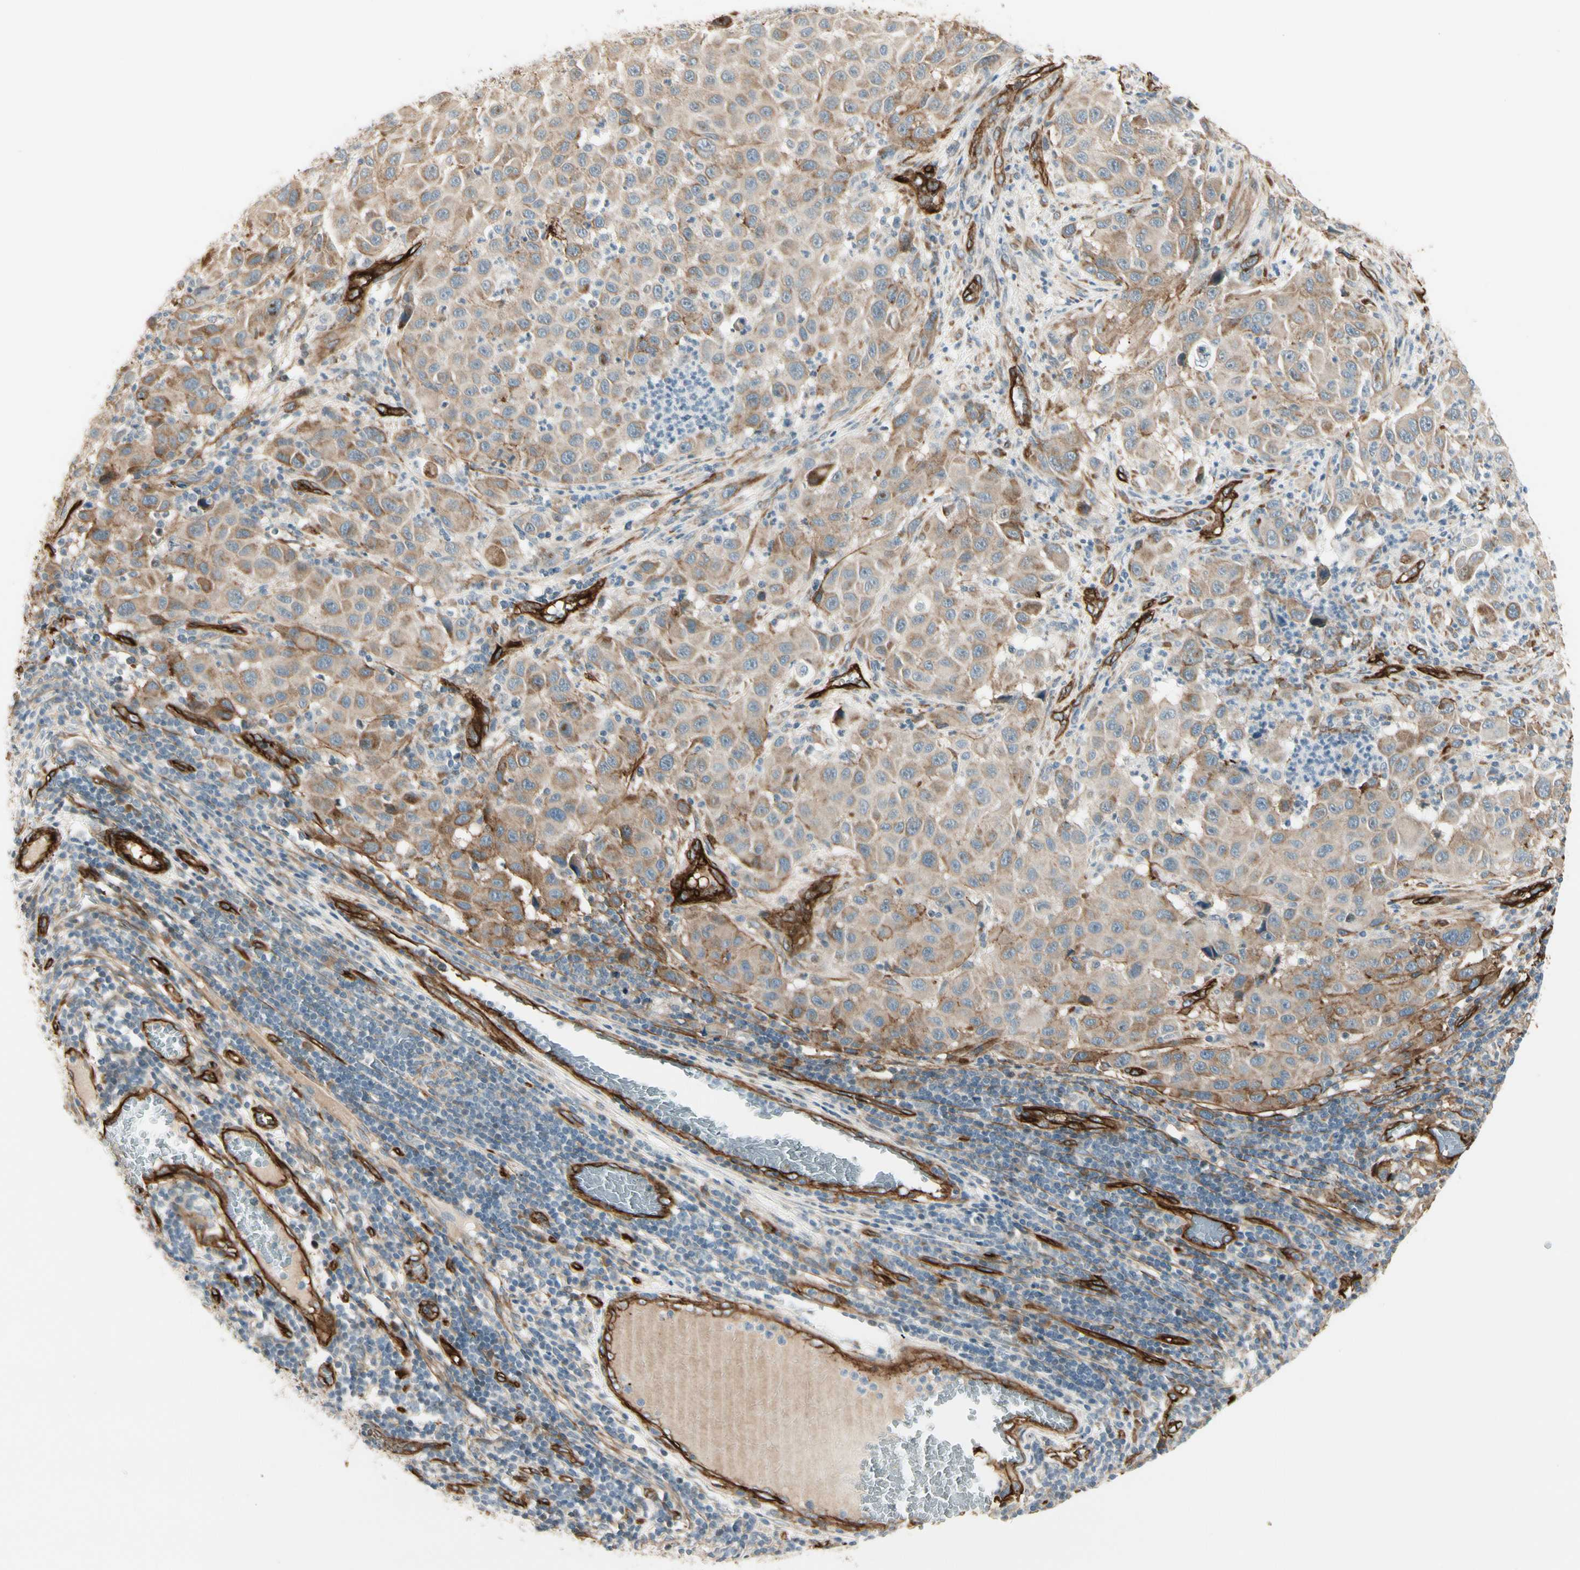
{"staining": {"intensity": "weak", "quantity": ">75%", "location": "cytoplasmic/membranous"}, "tissue": "melanoma", "cell_type": "Tumor cells", "image_type": "cancer", "snomed": [{"axis": "morphology", "description": "Malignant melanoma, Metastatic site"}, {"axis": "topography", "description": "Lymph node"}], "caption": "The histopathology image displays a brown stain indicating the presence of a protein in the cytoplasmic/membranous of tumor cells in melanoma.", "gene": "MCAM", "patient": {"sex": "male", "age": 61}}